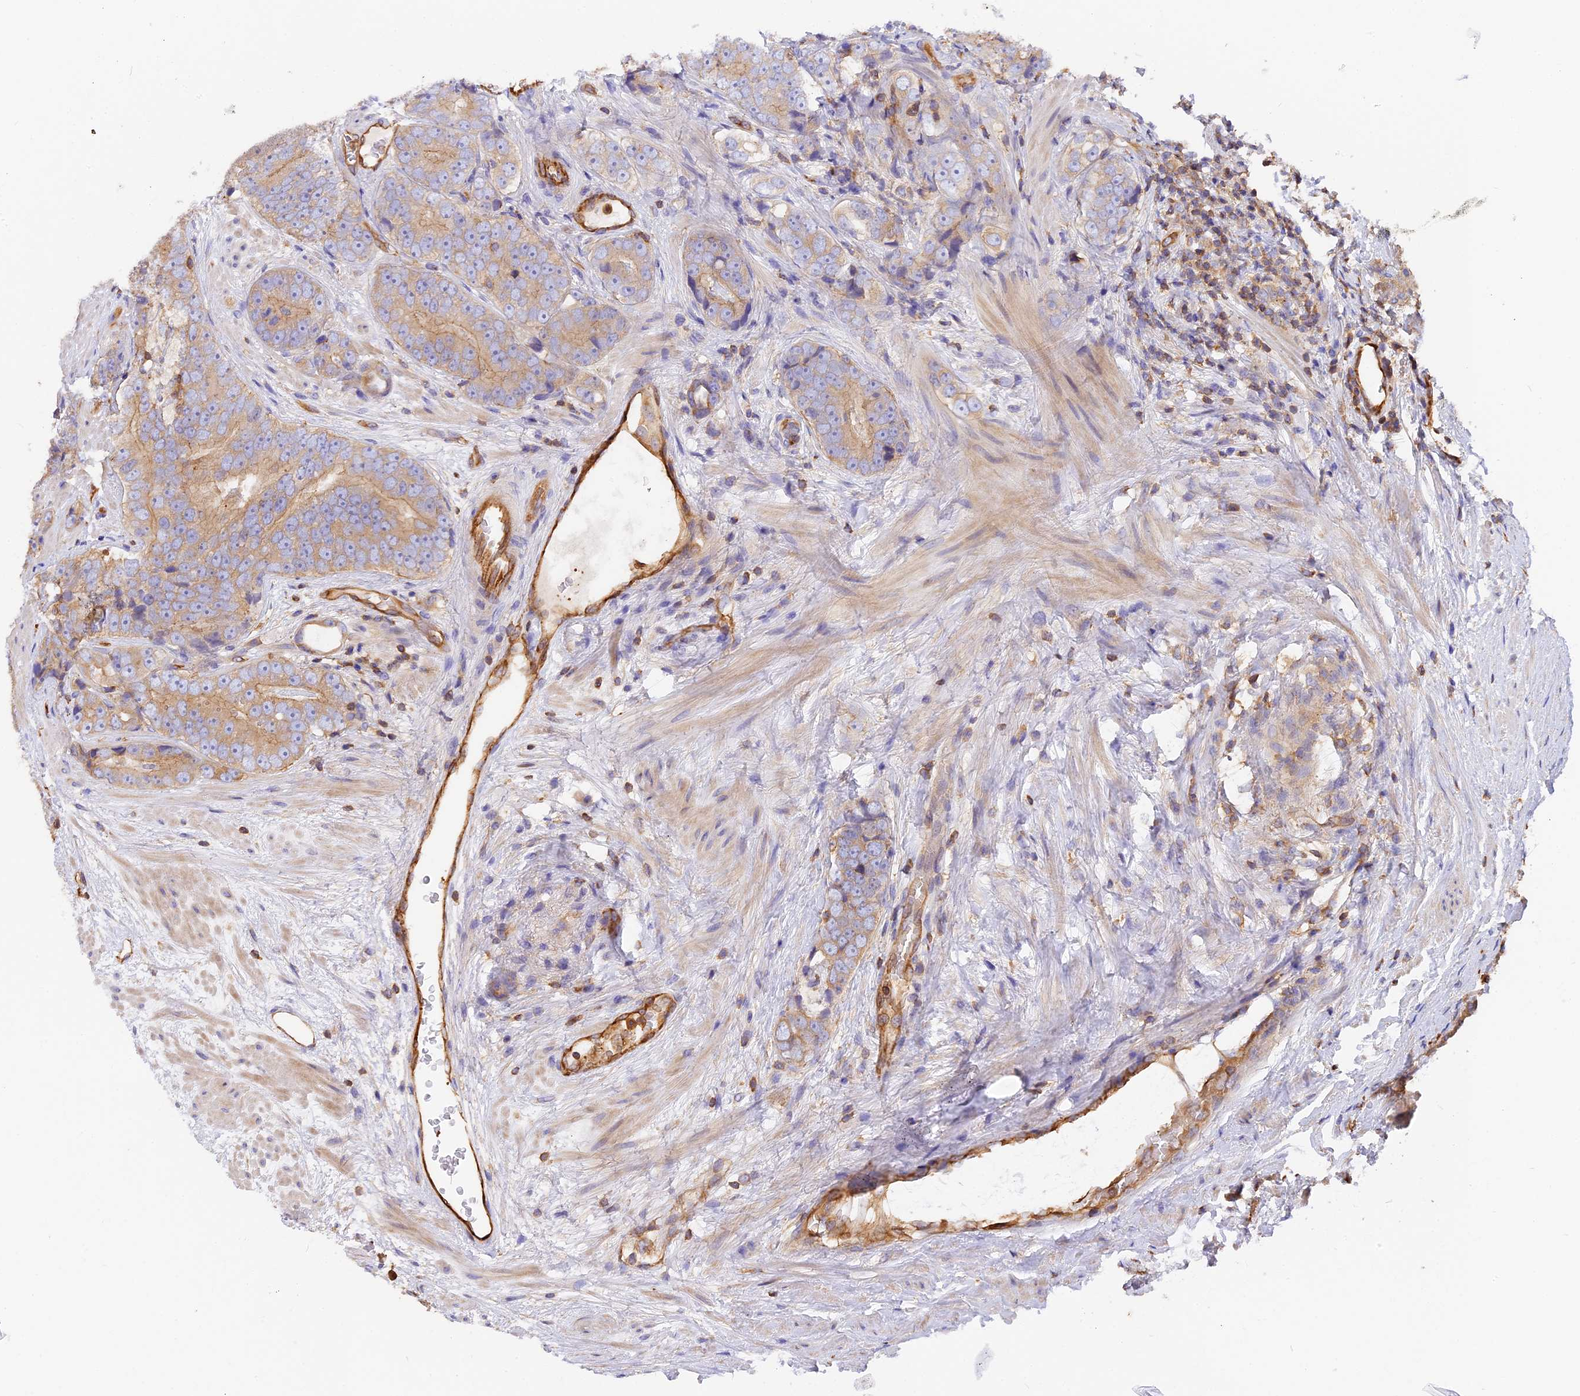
{"staining": {"intensity": "moderate", "quantity": ">75%", "location": "cytoplasmic/membranous"}, "tissue": "prostate cancer", "cell_type": "Tumor cells", "image_type": "cancer", "snomed": [{"axis": "morphology", "description": "Adenocarcinoma, High grade"}, {"axis": "topography", "description": "Prostate"}], "caption": "High-grade adenocarcinoma (prostate) tissue reveals moderate cytoplasmic/membranous positivity in about >75% of tumor cells, visualized by immunohistochemistry.", "gene": "VPS18", "patient": {"sex": "male", "age": 56}}